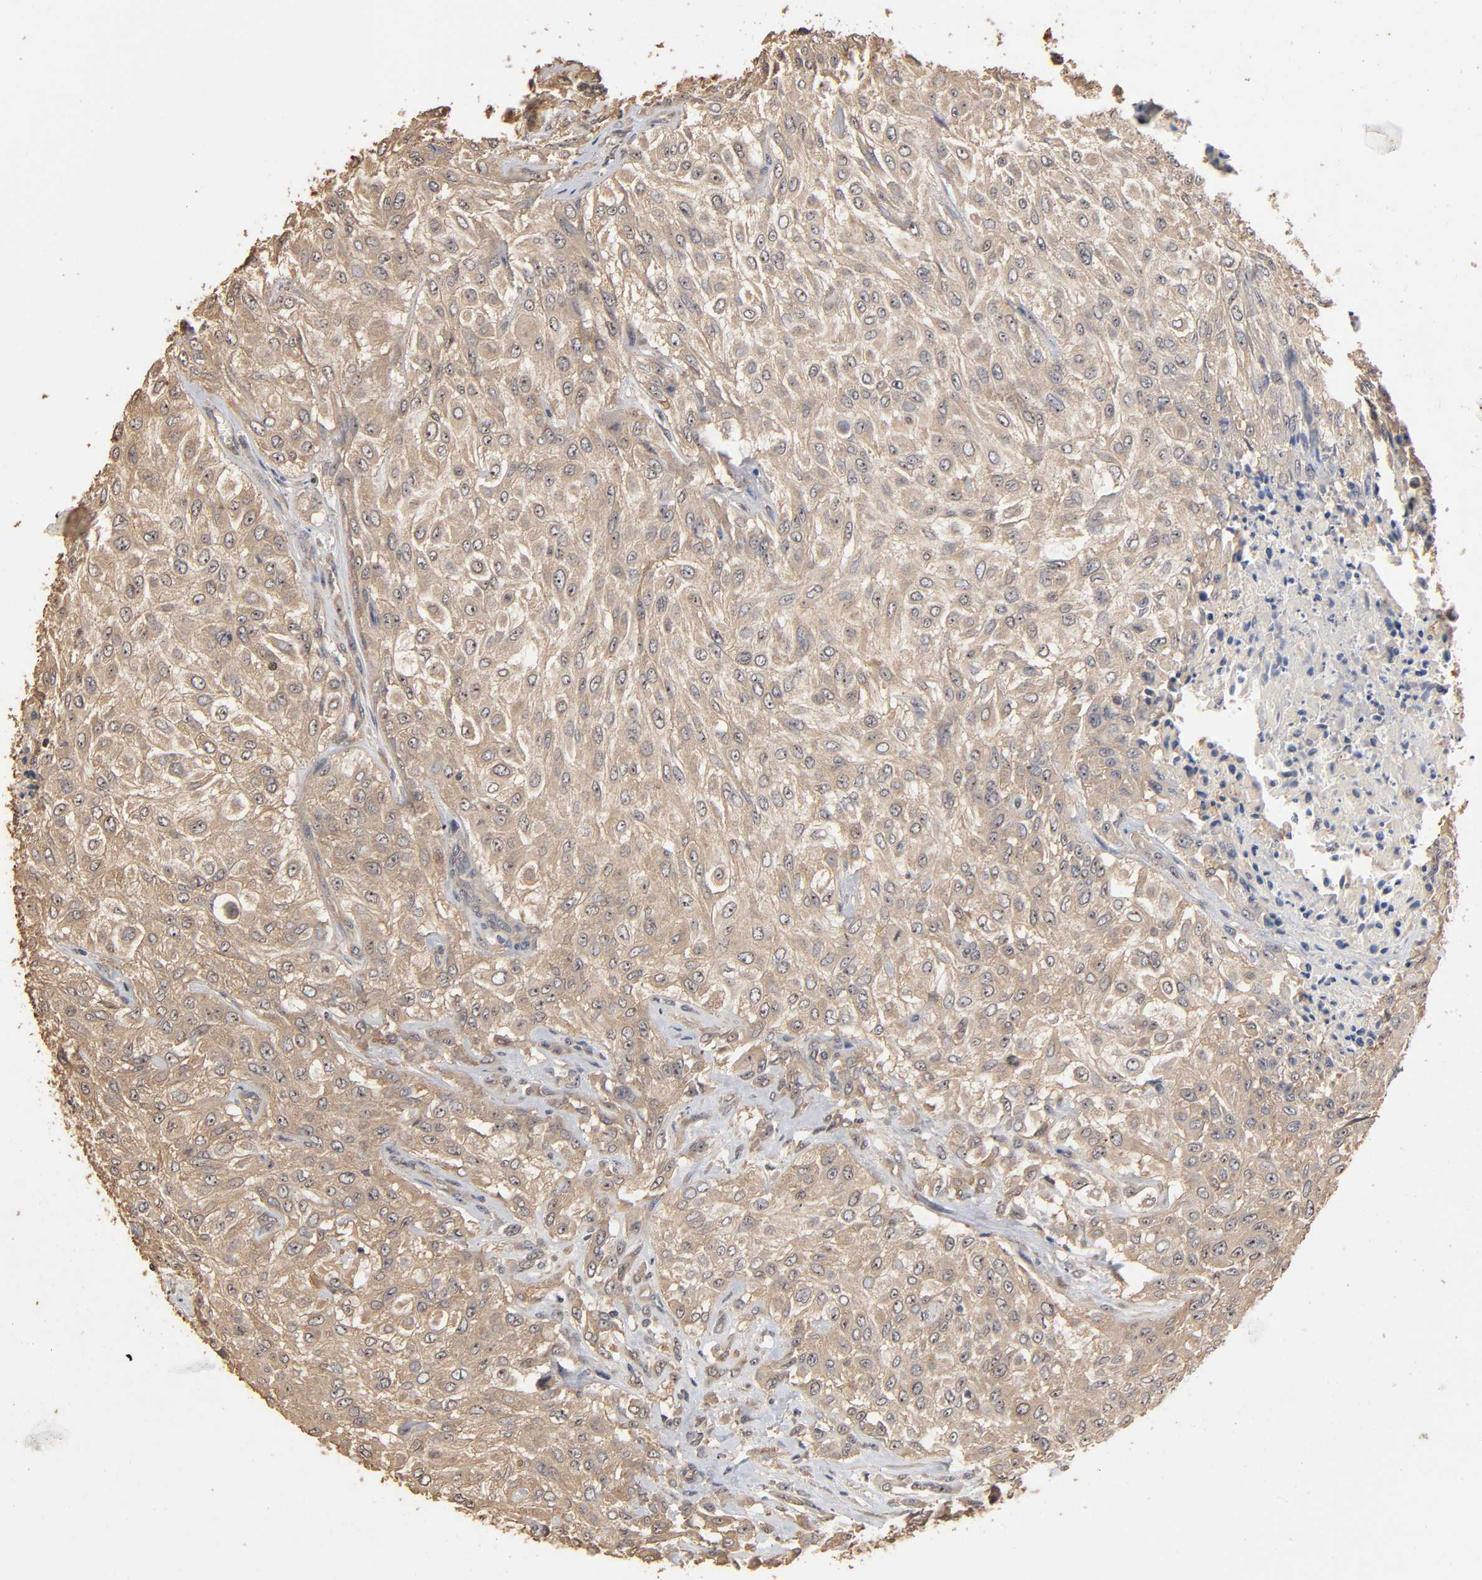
{"staining": {"intensity": "weak", "quantity": ">75%", "location": "cytoplasmic/membranous"}, "tissue": "urothelial cancer", "cell_type": "Tumor cells", "image_type": "cancer", "snomed": [{"axis": "morphology", "description": "Urothelial carcinoma, High grade"}, {"axis": "topography", "description": "Urinary bladder"}], "caption": "A brown stain highlights weak cytoplasmic/membranous expression of a protein in human urothelial carcinoma (high-grade) tumor cells. The protein of interest is shown in brown color, while the nuclei are stained blue.", "gene": "ARHGEF7", "patient": {"sex": "male", "age": 57}}